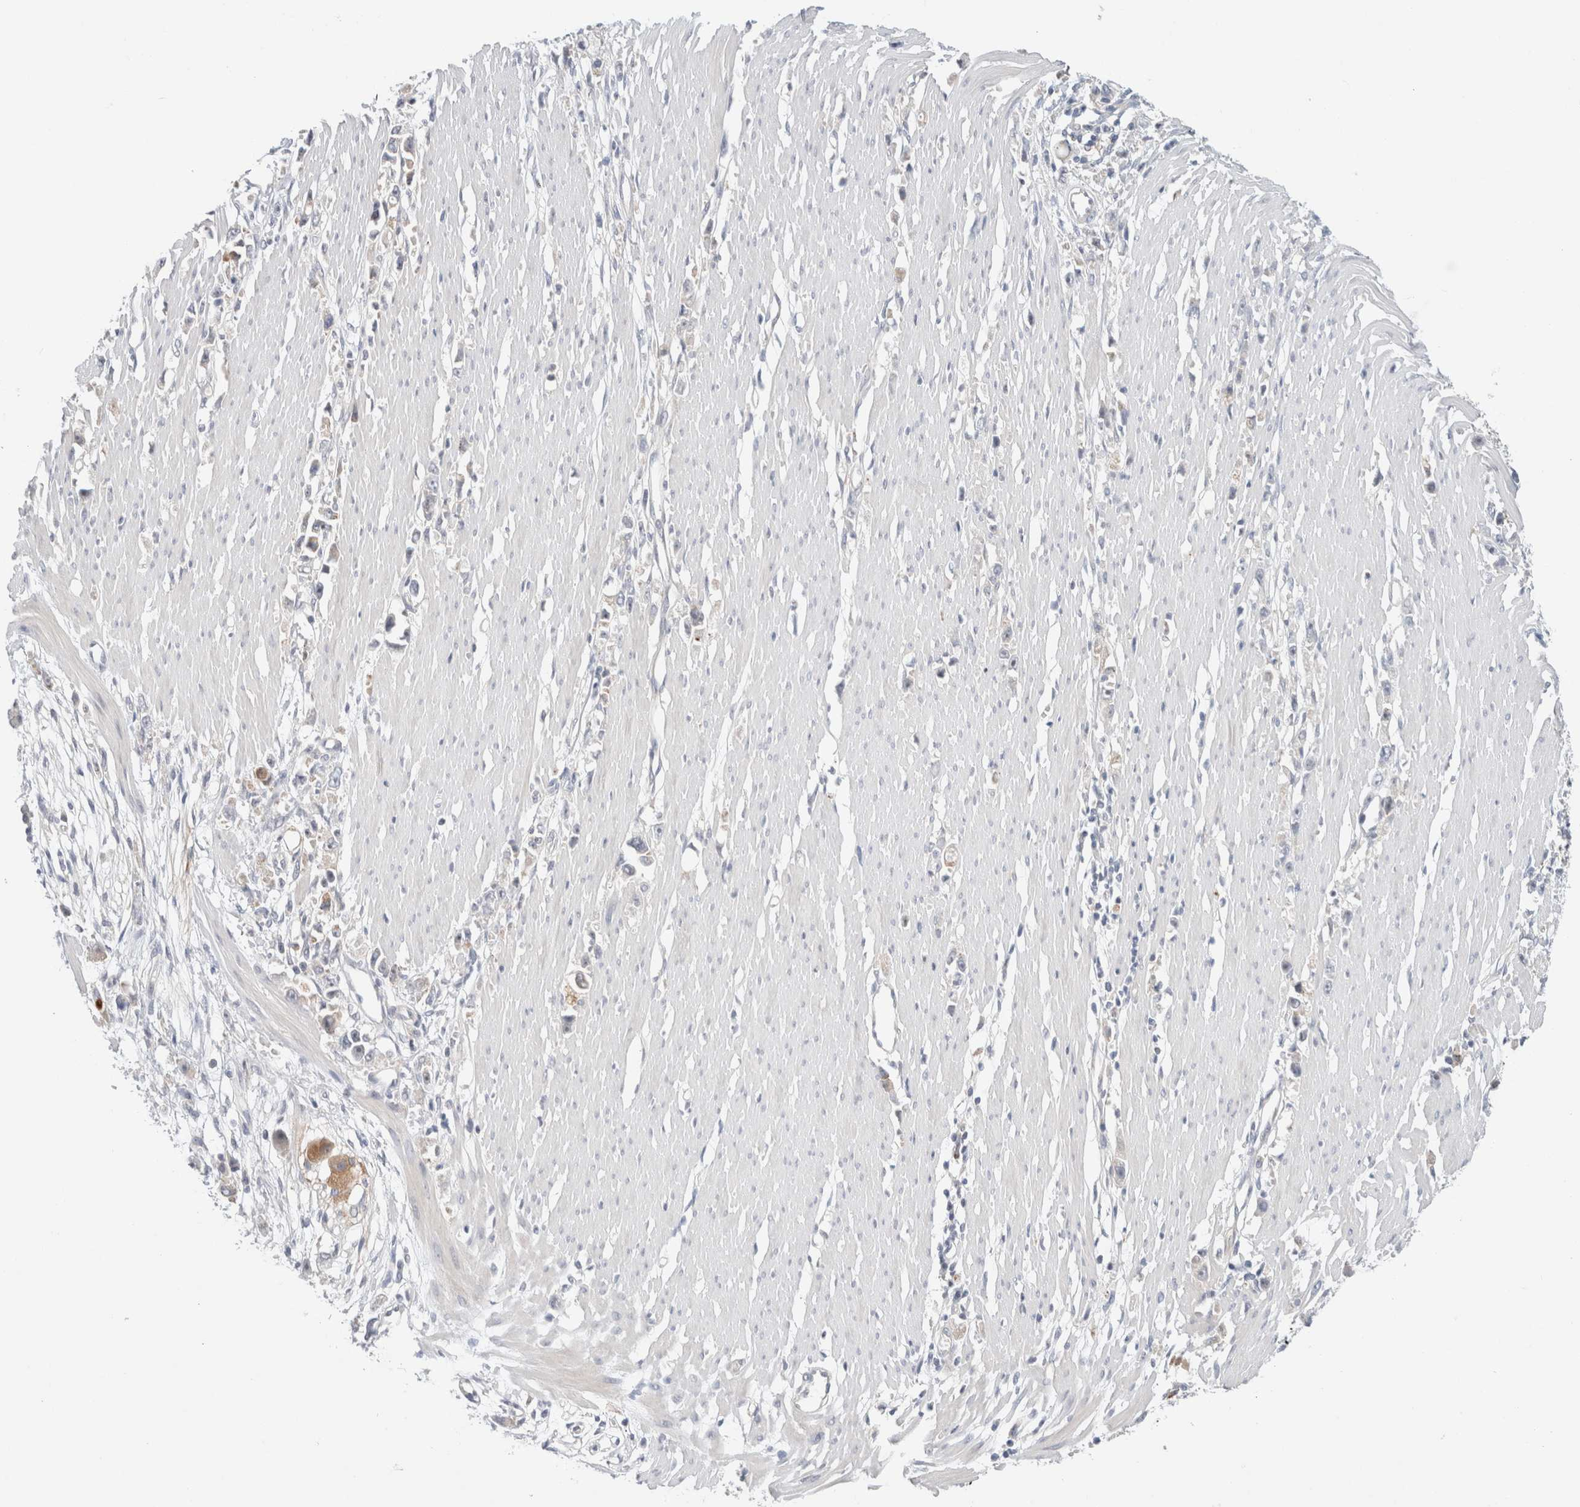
{"staining": {"intensity": "negative", "quantity": "none", "location": "none"}, "tissue": "stomach cancer", "cell_type": "Tumor cells", "image_type": "cancer", "snomed": [{"axis": "morphology", "description": "Adenocarcinoma, NOS"}, {"axis": "topography", "description": "Stomach"}], "caption": "Image shows no significant protein staining in tumor cells of stomach cancer (adenocarcinoma). Nuclei are stained in blue.", "gene": "SDR16C5", "patient": {"sex": "female", "age": 59}}